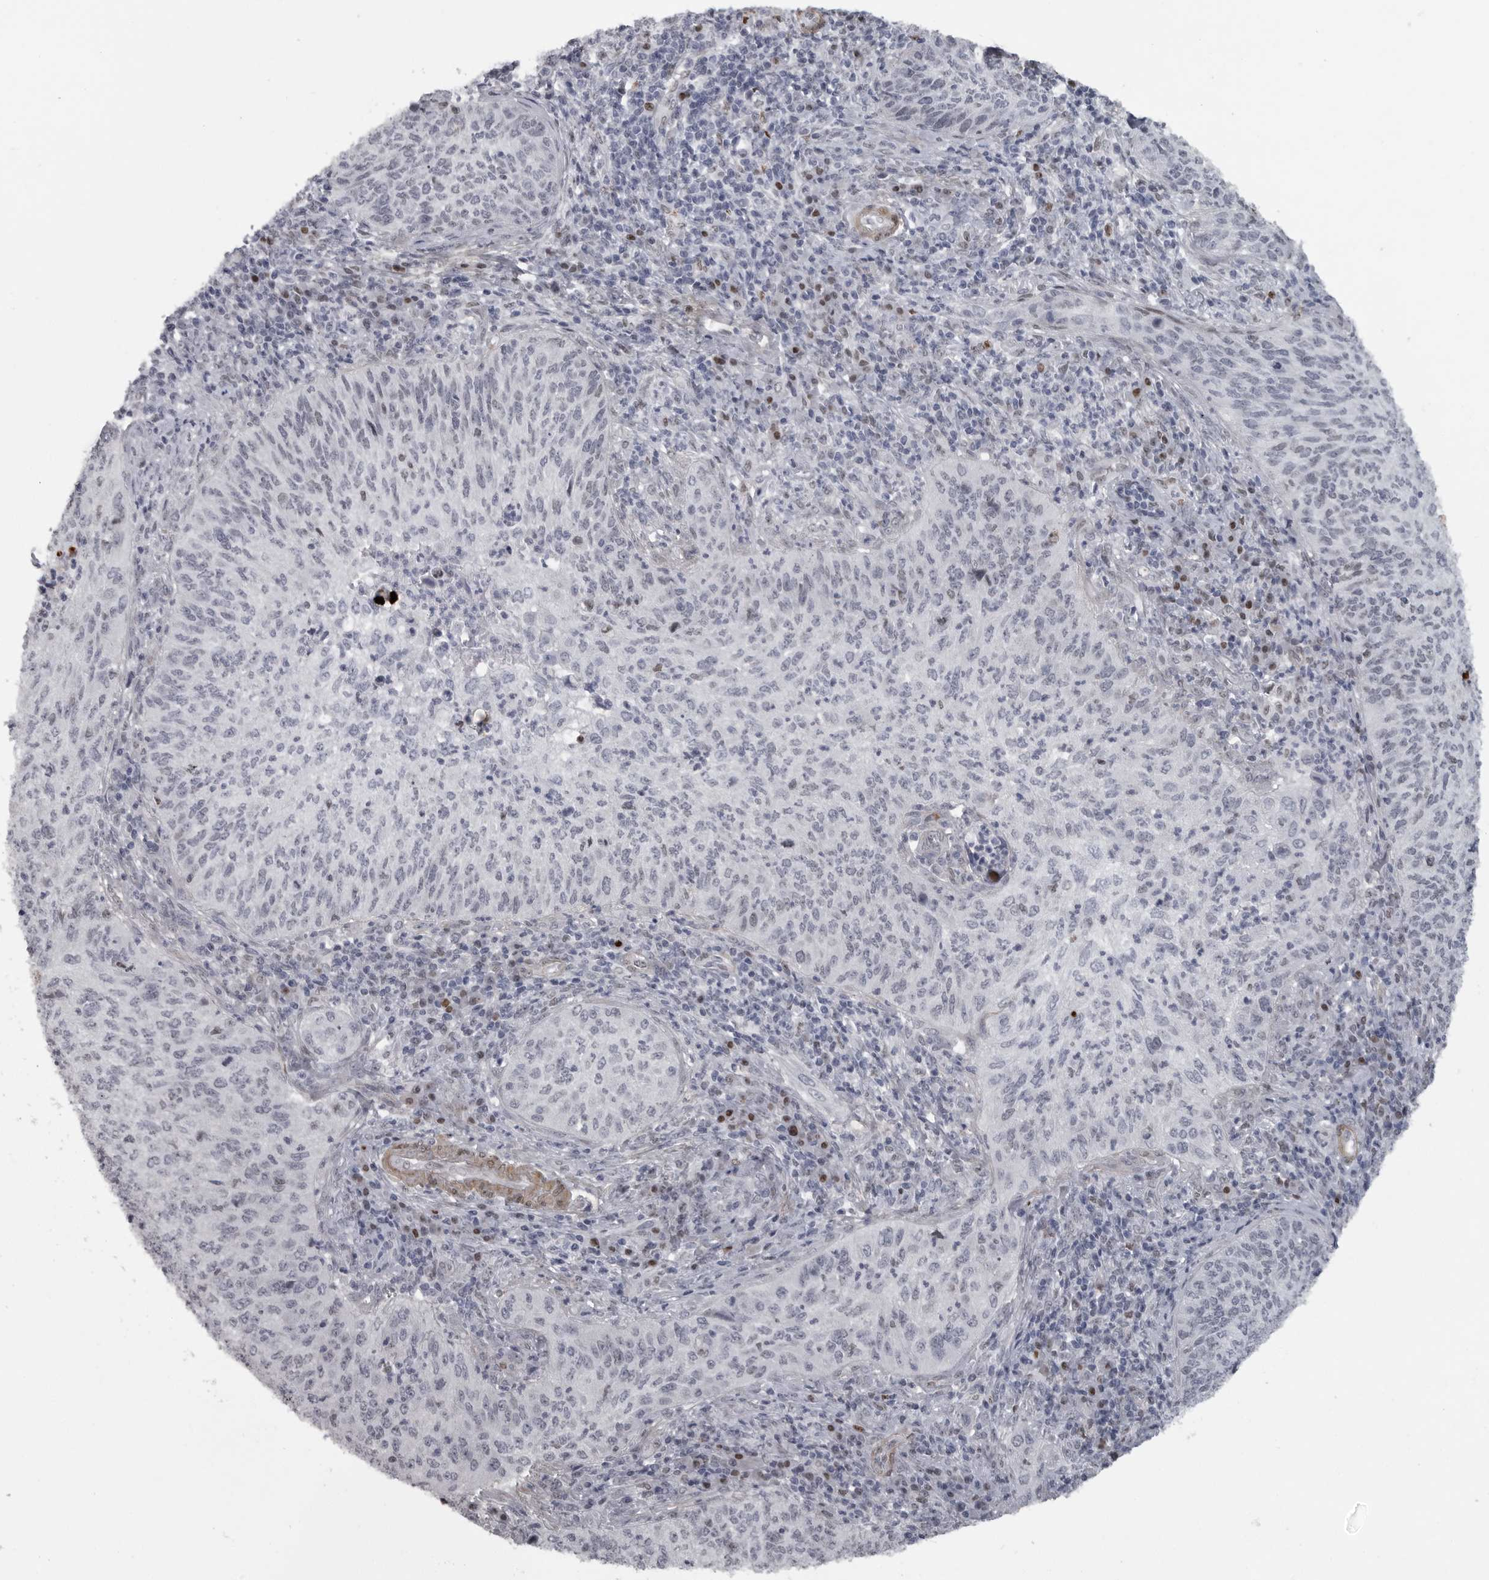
{"staining": {"intensity": "negative", "quantity": "none", "location": "none"}, "tissue": "cervical cancer", "cell_type": "Tumor cells", "image_type": "cancer", "snomed": [{"axis": "morphology", "description": "Squamous cell carcinoma, NOS"}, {"axis": "topography", "description": "Cervix"}], "caption": "This is an IHC histopathology image of cervical squamous cell carcinoma. There is no positivity in tumor cells.", "gene": "HMGN3", "patient": {"sex": "female", "age": 30}}